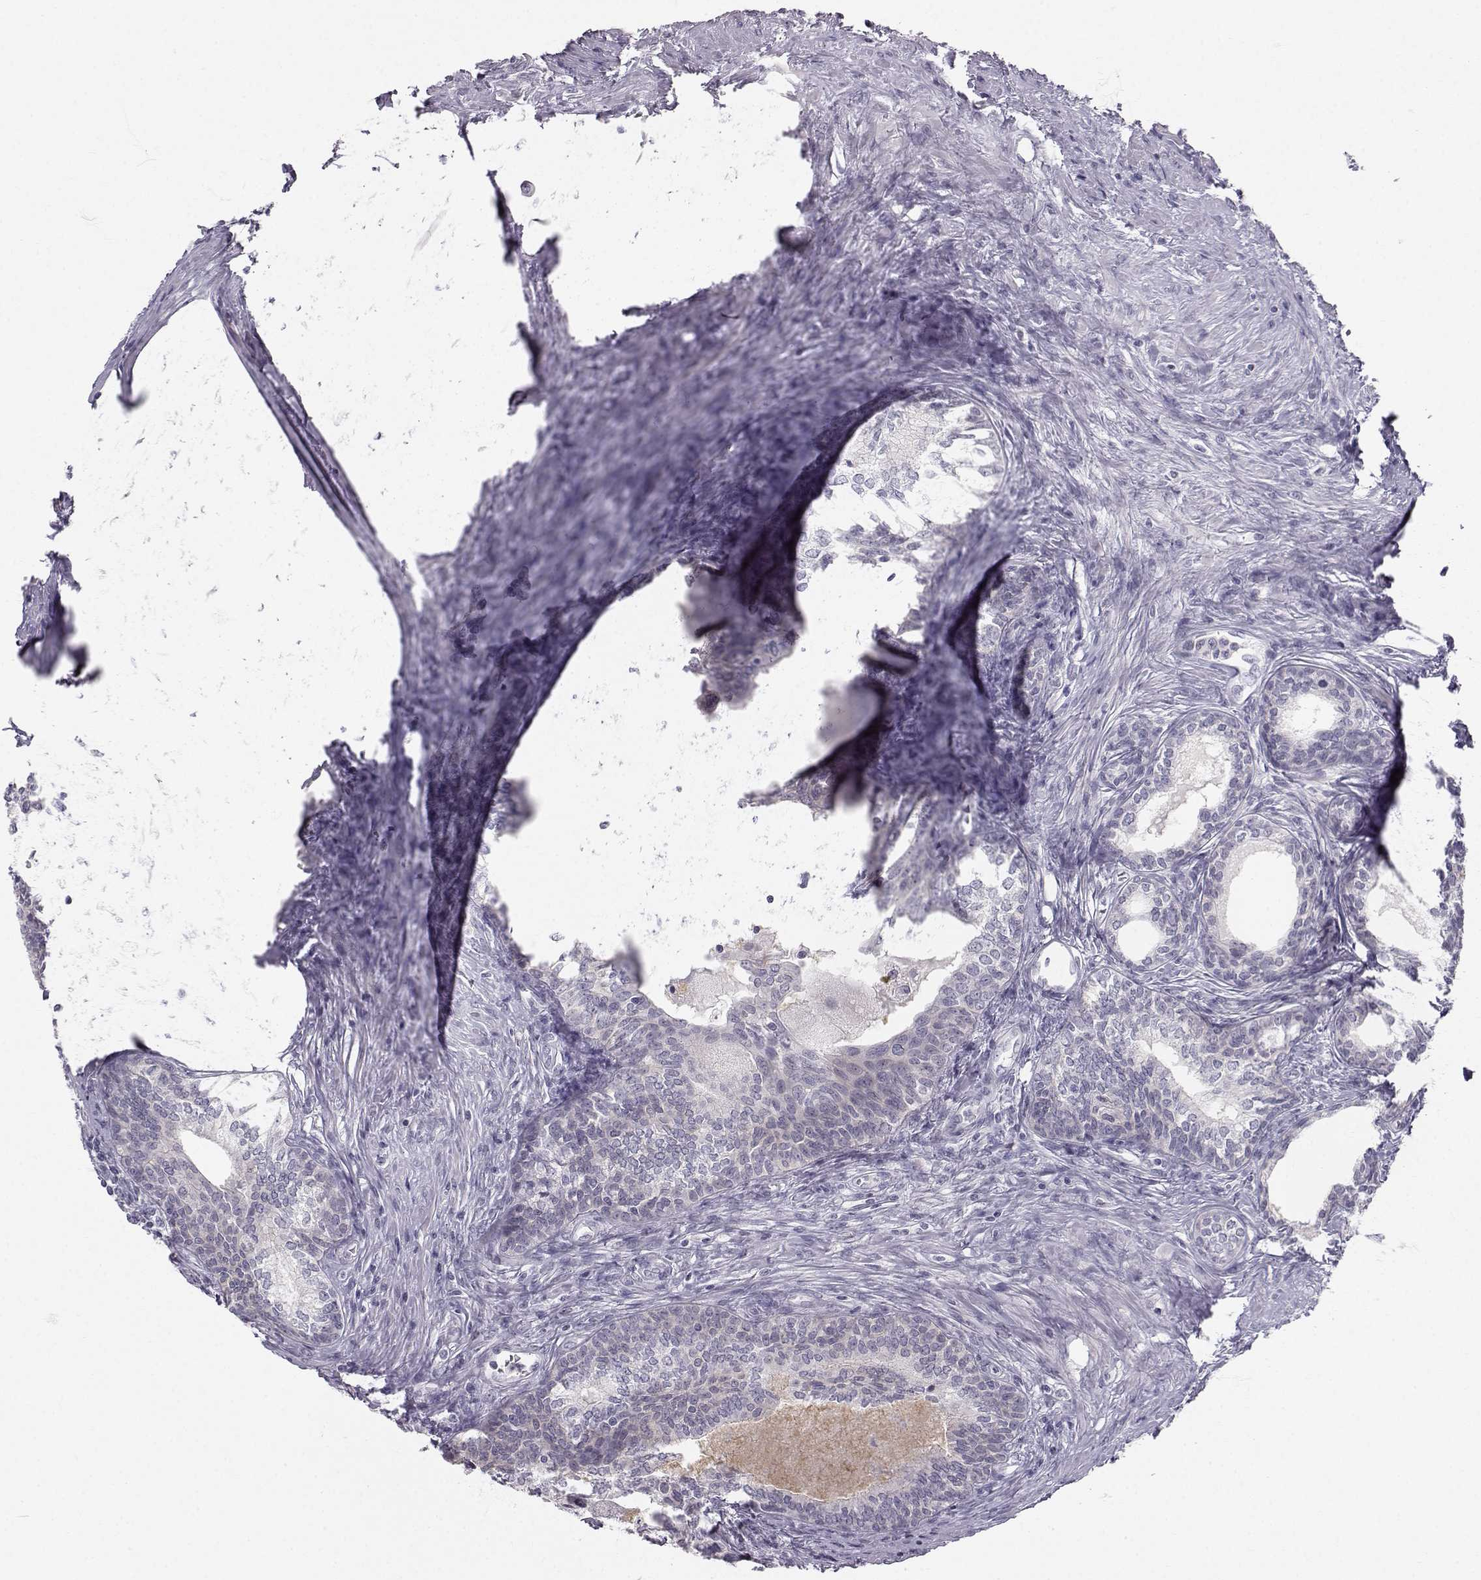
{"staining": {"intensity": "negative", "quantity": "none", "location": "none"}, "tissue": "prostate", "cell_type": "Glandular cells", "image_type": "normal", "snomed": [{"axis": "morphology", "description": "Normal tissue, NOS"}, {"axis": "topography", "description": "Prostate"}], "caption": "DAB (3,3'-diaminobenzidine) immunohistochemical staining of normal prostate exhibits no significant expression in glandular cells. (DAB (3,3'-diaminobenzidine) immunohistochemistry visualized using brightfield microscopy, high magnification).", "gene": "ZNF185", "patient": {"sex": "male", "age": 65}}